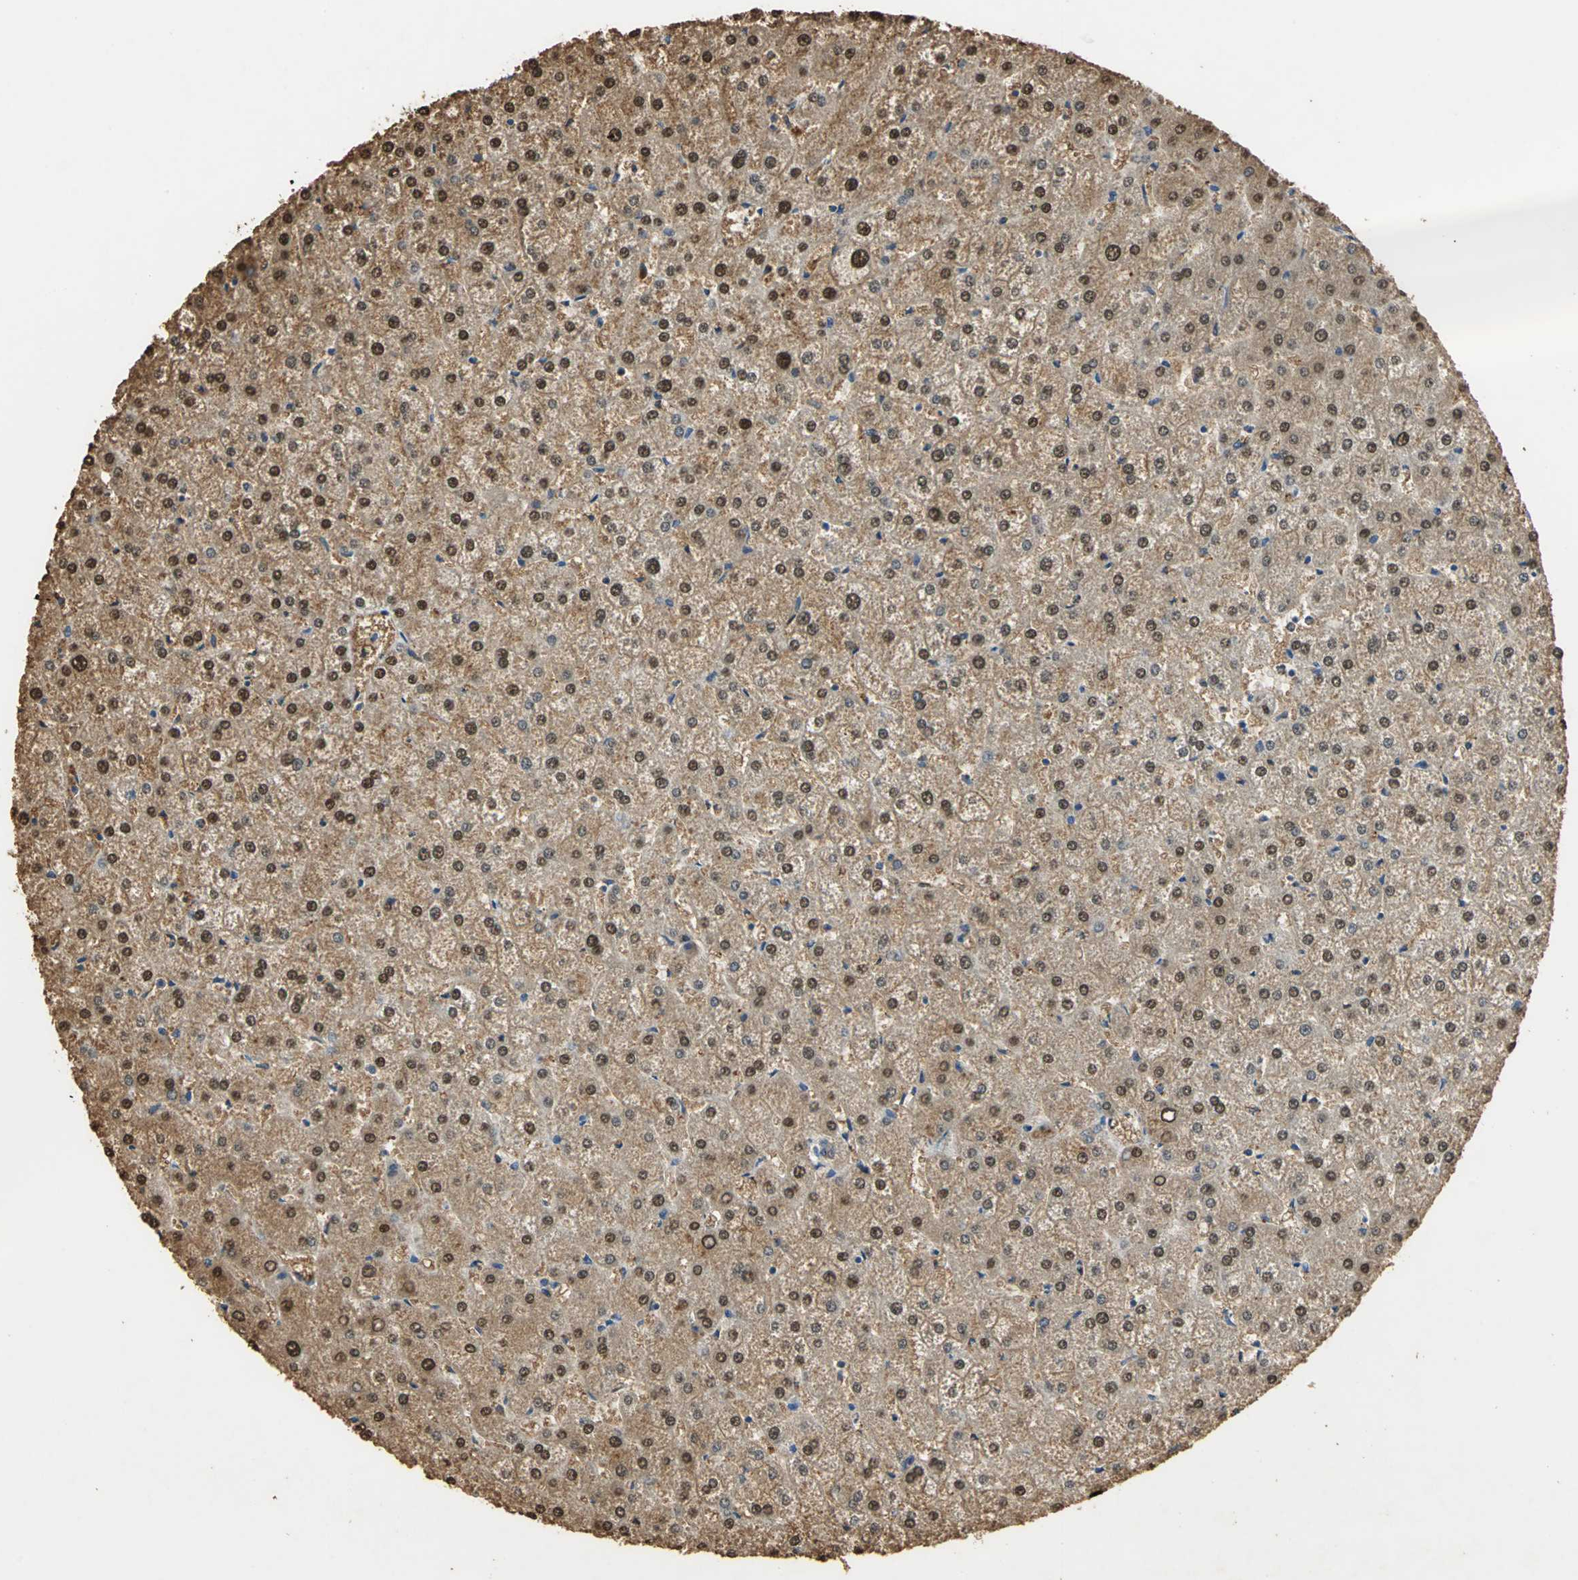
{"staining": {"intensity": "weak", "quantity": ">75%", "location": "cytoplasmic/membranous"}, "tissue": "liver", "cell_type": "Cholangiocytes", "image_type": "normal", "snomed": [{"axis": "morphology", "description": "Normal tissue, NOS"}, {"axis": "topography", "description": "Liver"}], "caption": "This image shows immunohistochemistry (IHC) staining of unremarkable liver, with low weak cytoplasmic/membranous positivity in approximately >75% of cholangiocytes.", "gene": "GAPDH", "patient": {"sex": "female", "age": 32}}